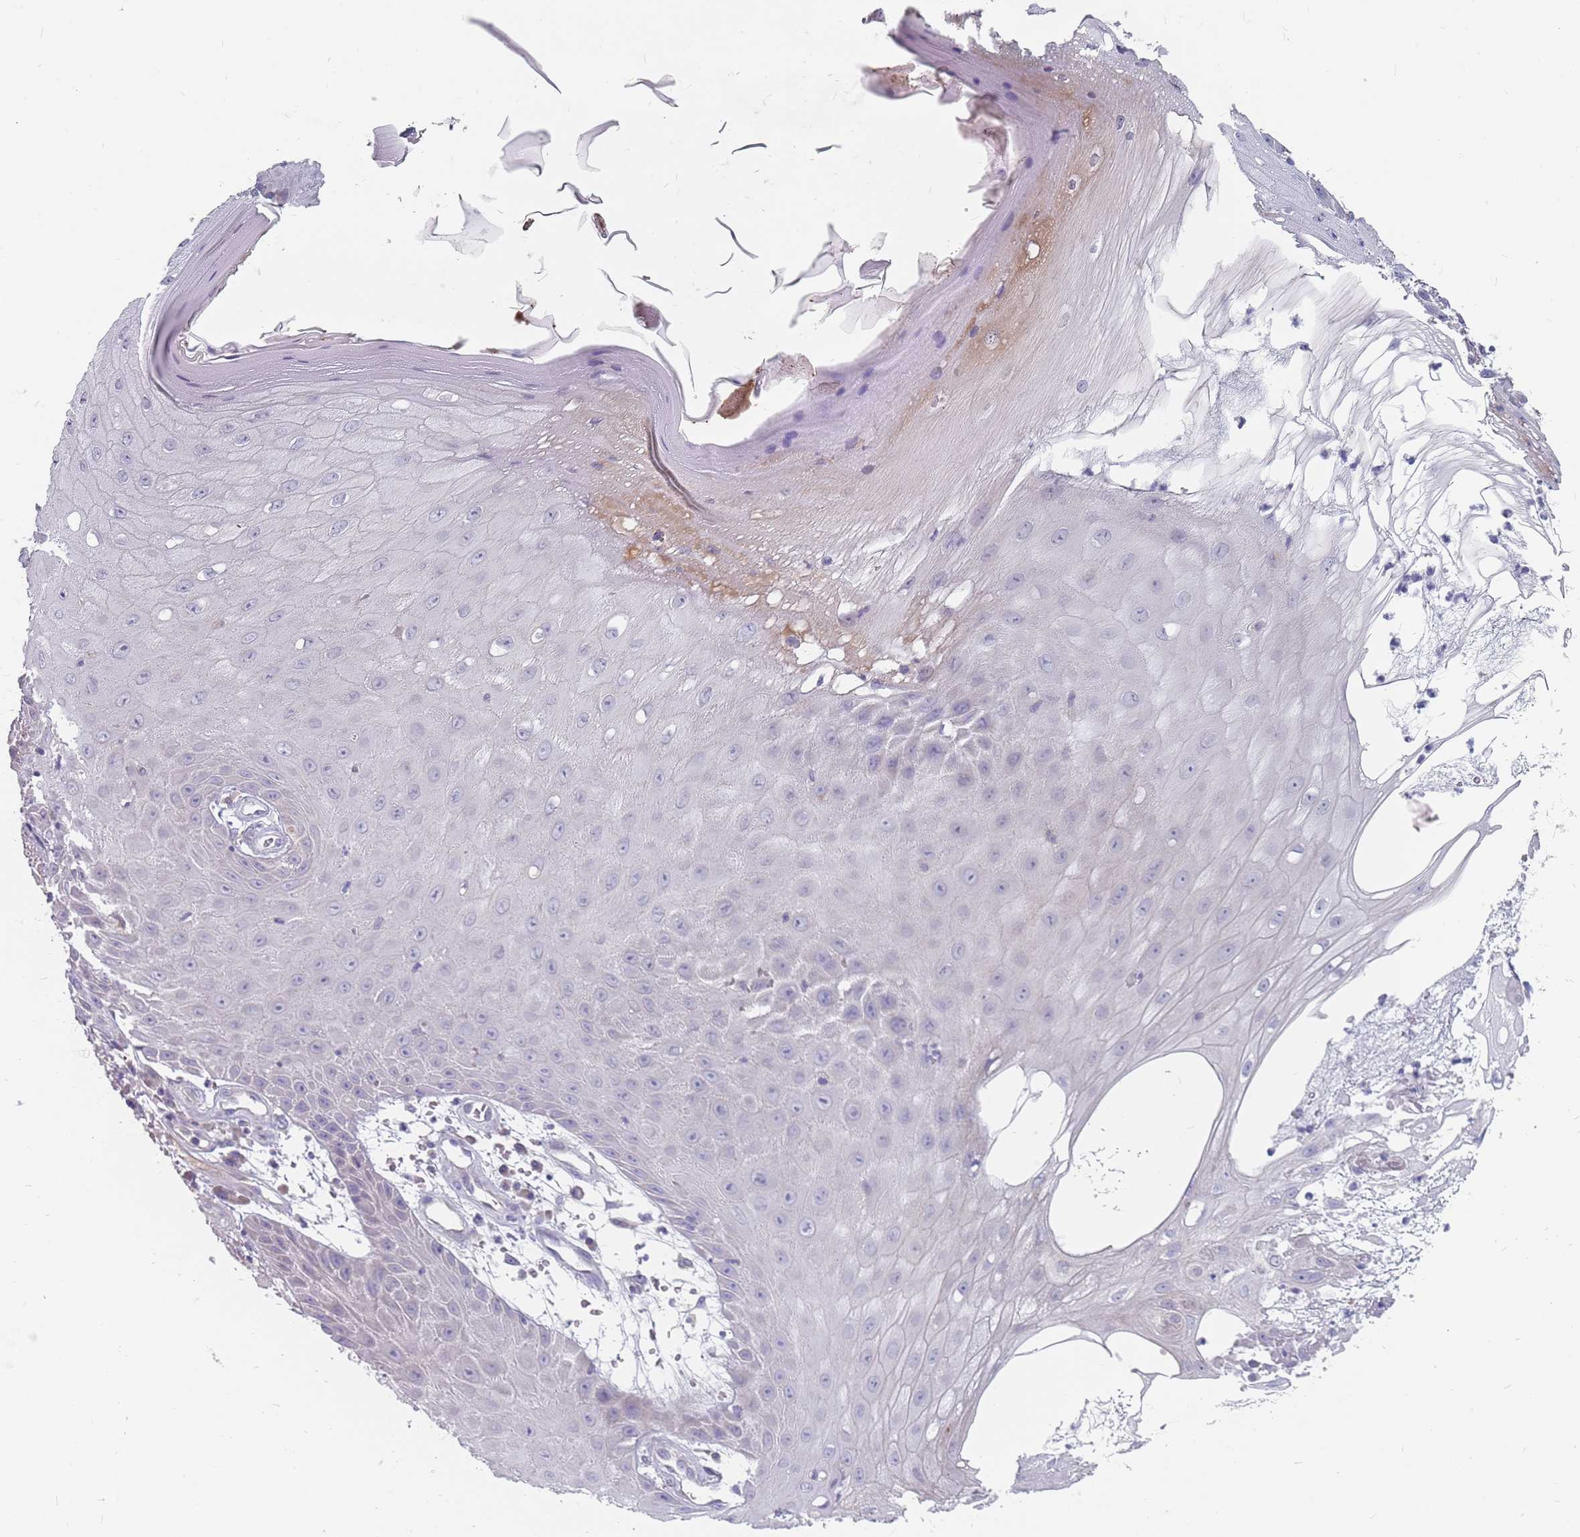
{"staining": {"intensity": "negative", "quantity": "none", "location": "none"}, "tissue": "skin cancer", "cell_type": "Tumor cells", "image_type": "cancer", "snomed": [{"axis": "morphology", "description": "Squamous cell carcinoma, NOS"}, {"axis": "topography", "description": "Skin"}], "caption": "The histopathology image displays no staining of tumor cells in skin cancer (squamous cell carcinoma).", "gene": "CMTR2", "patient": {"sex": "male", "age": 70}}